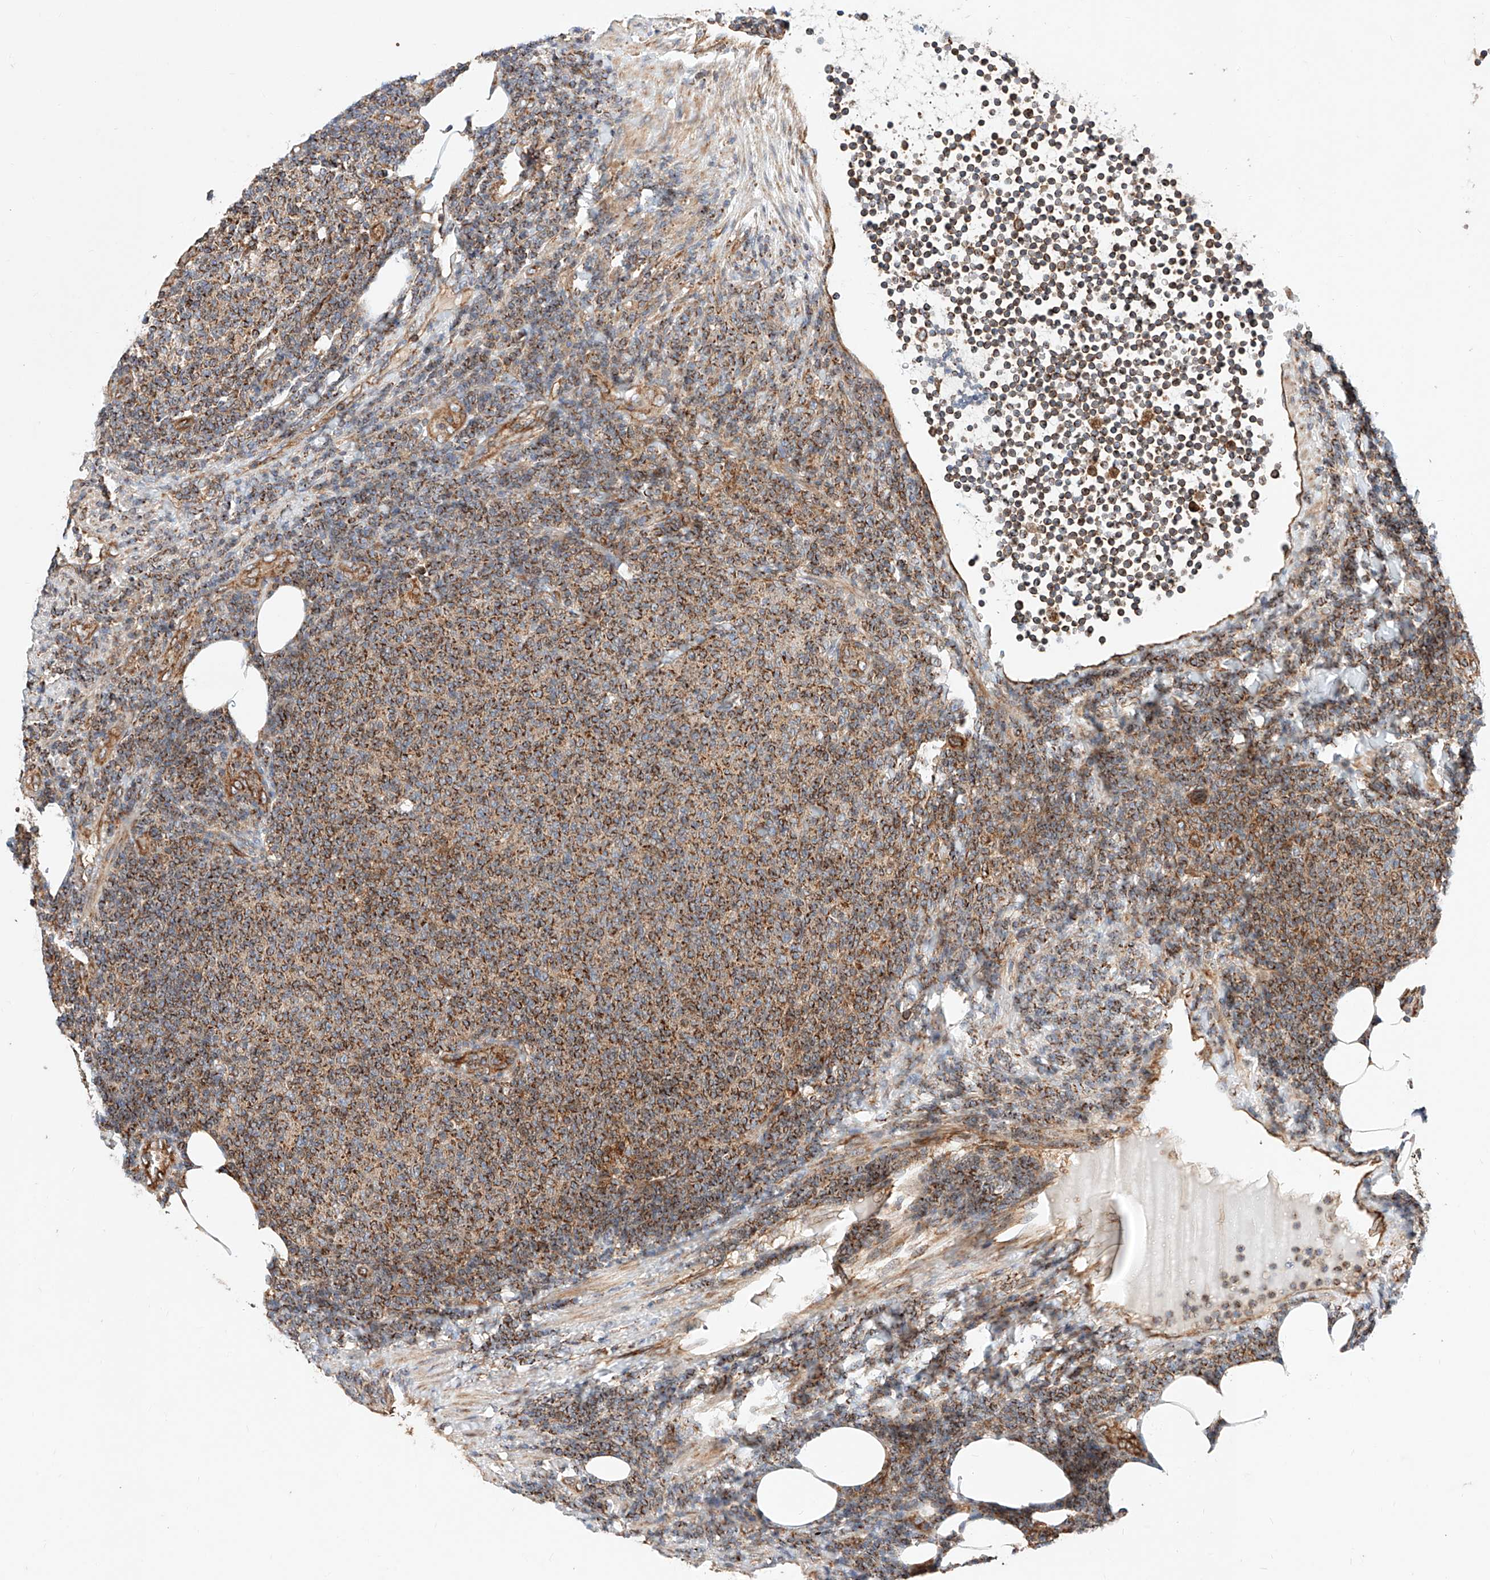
{"staining": {"intensity": "moderate", "quantity": ">75%", "location": "cytoplasmic/membranous"}, "tissue": "lymphoma", "cell_type": "Tumor cells", "image_type": "cancer", "snomed": [{"axis": "morphology", "description": "Malignant lymphoma, non-Hodgkin's type, Low grade"}, {"axis": "topography", "description": "Lymph node"}], "caption": "Low-grade malignant lymphoma, non-Hodgkin's type was stained to show a protein in brown. There is medium levels of moderate cytoplasmic/membranous expression in approximately >75% of tumor cells. (DAB (3,3'-diaminobenzidine) IHC with brightfield microscopy, high magnification).", "gene": "NR1D1", "patient": {"sex": "male", "age": 66}}